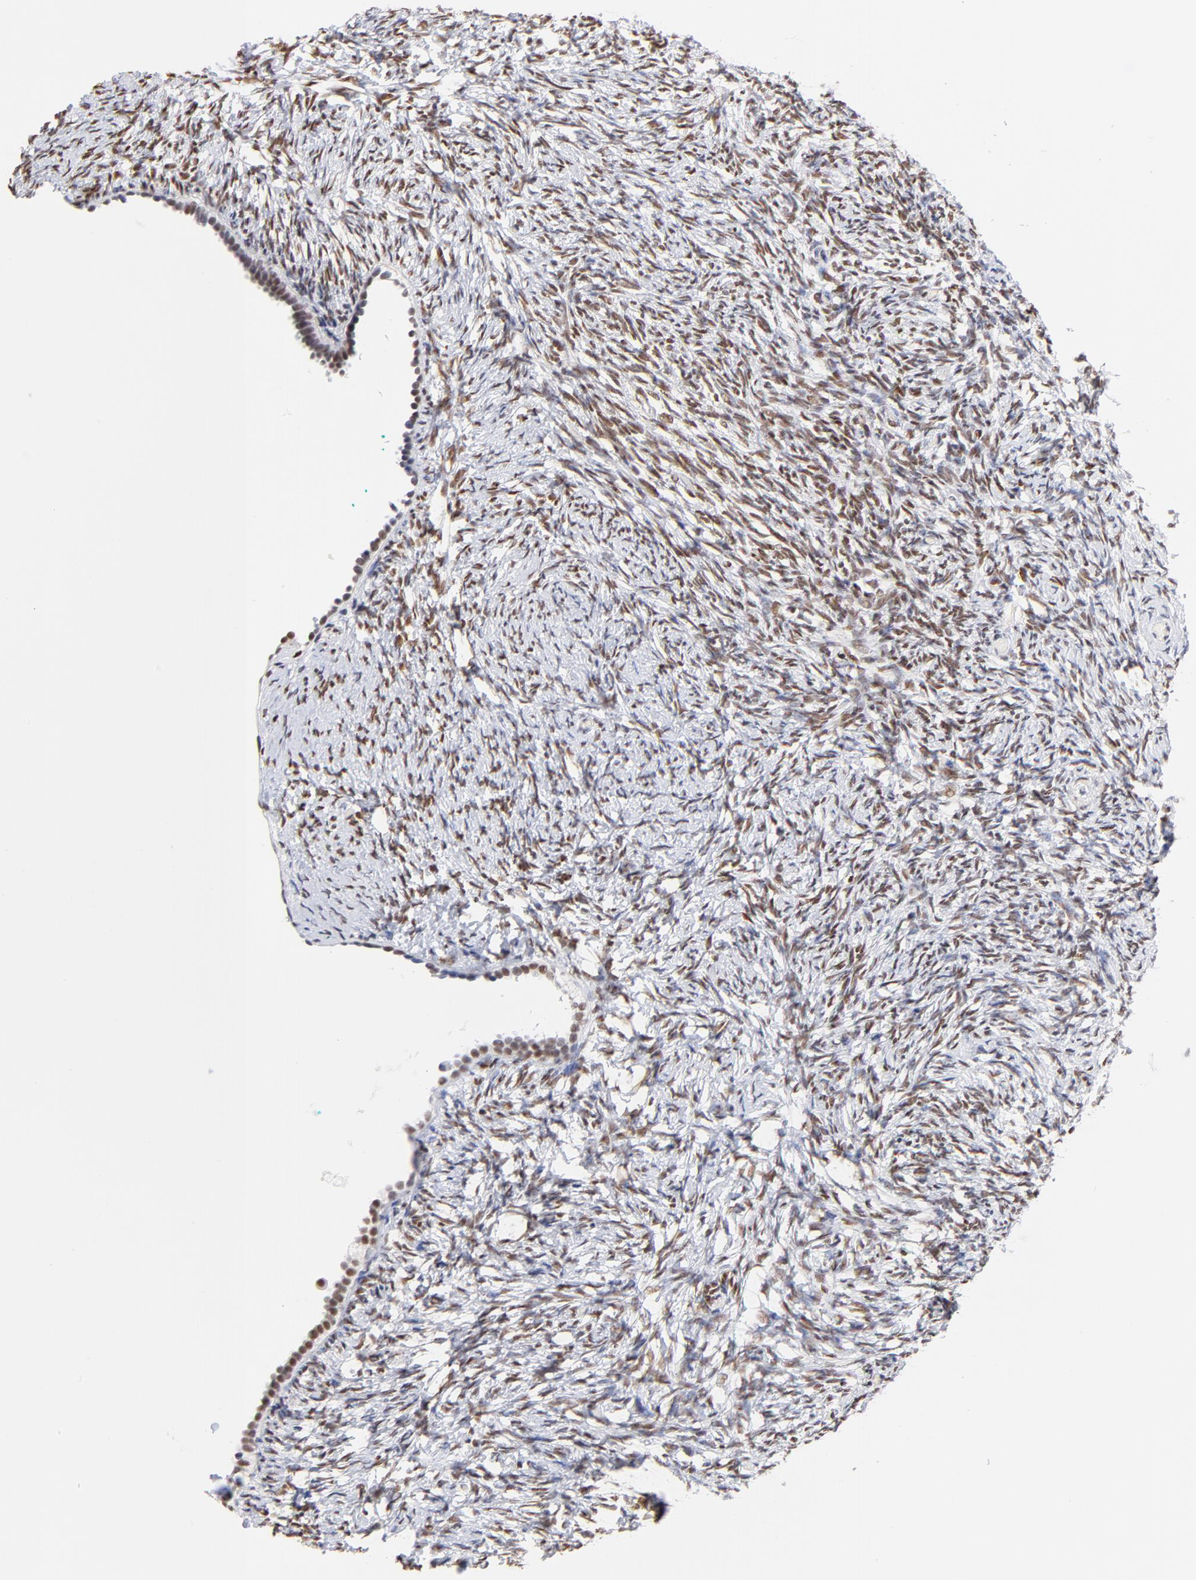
{"staining": {"intensity": "moderate", "quantity": ">75%", "location": "nuclear"}, "tissue": "ovary", "cell_type": "Ovarian stroma cells", "image_type": "normal", "snomed": [{"axis": "morphology", "description": "Normal tissue, NOS"}, {"axis": "topography", "description": "Ovary"}], "caption": "Immunohistochemistry staining of unremarkable ovary, which displays medium levels of moderate nuclear positivity in about >75% of ovarian stroma cells indicating moderate nuclear protein positivity. The staining was performed using DAB (brown) for protein detection and nuclei were counterstained in hematoxylin (blue).", "gene": "ZNF74", "patient": {"sex": "female", "age": 60}}